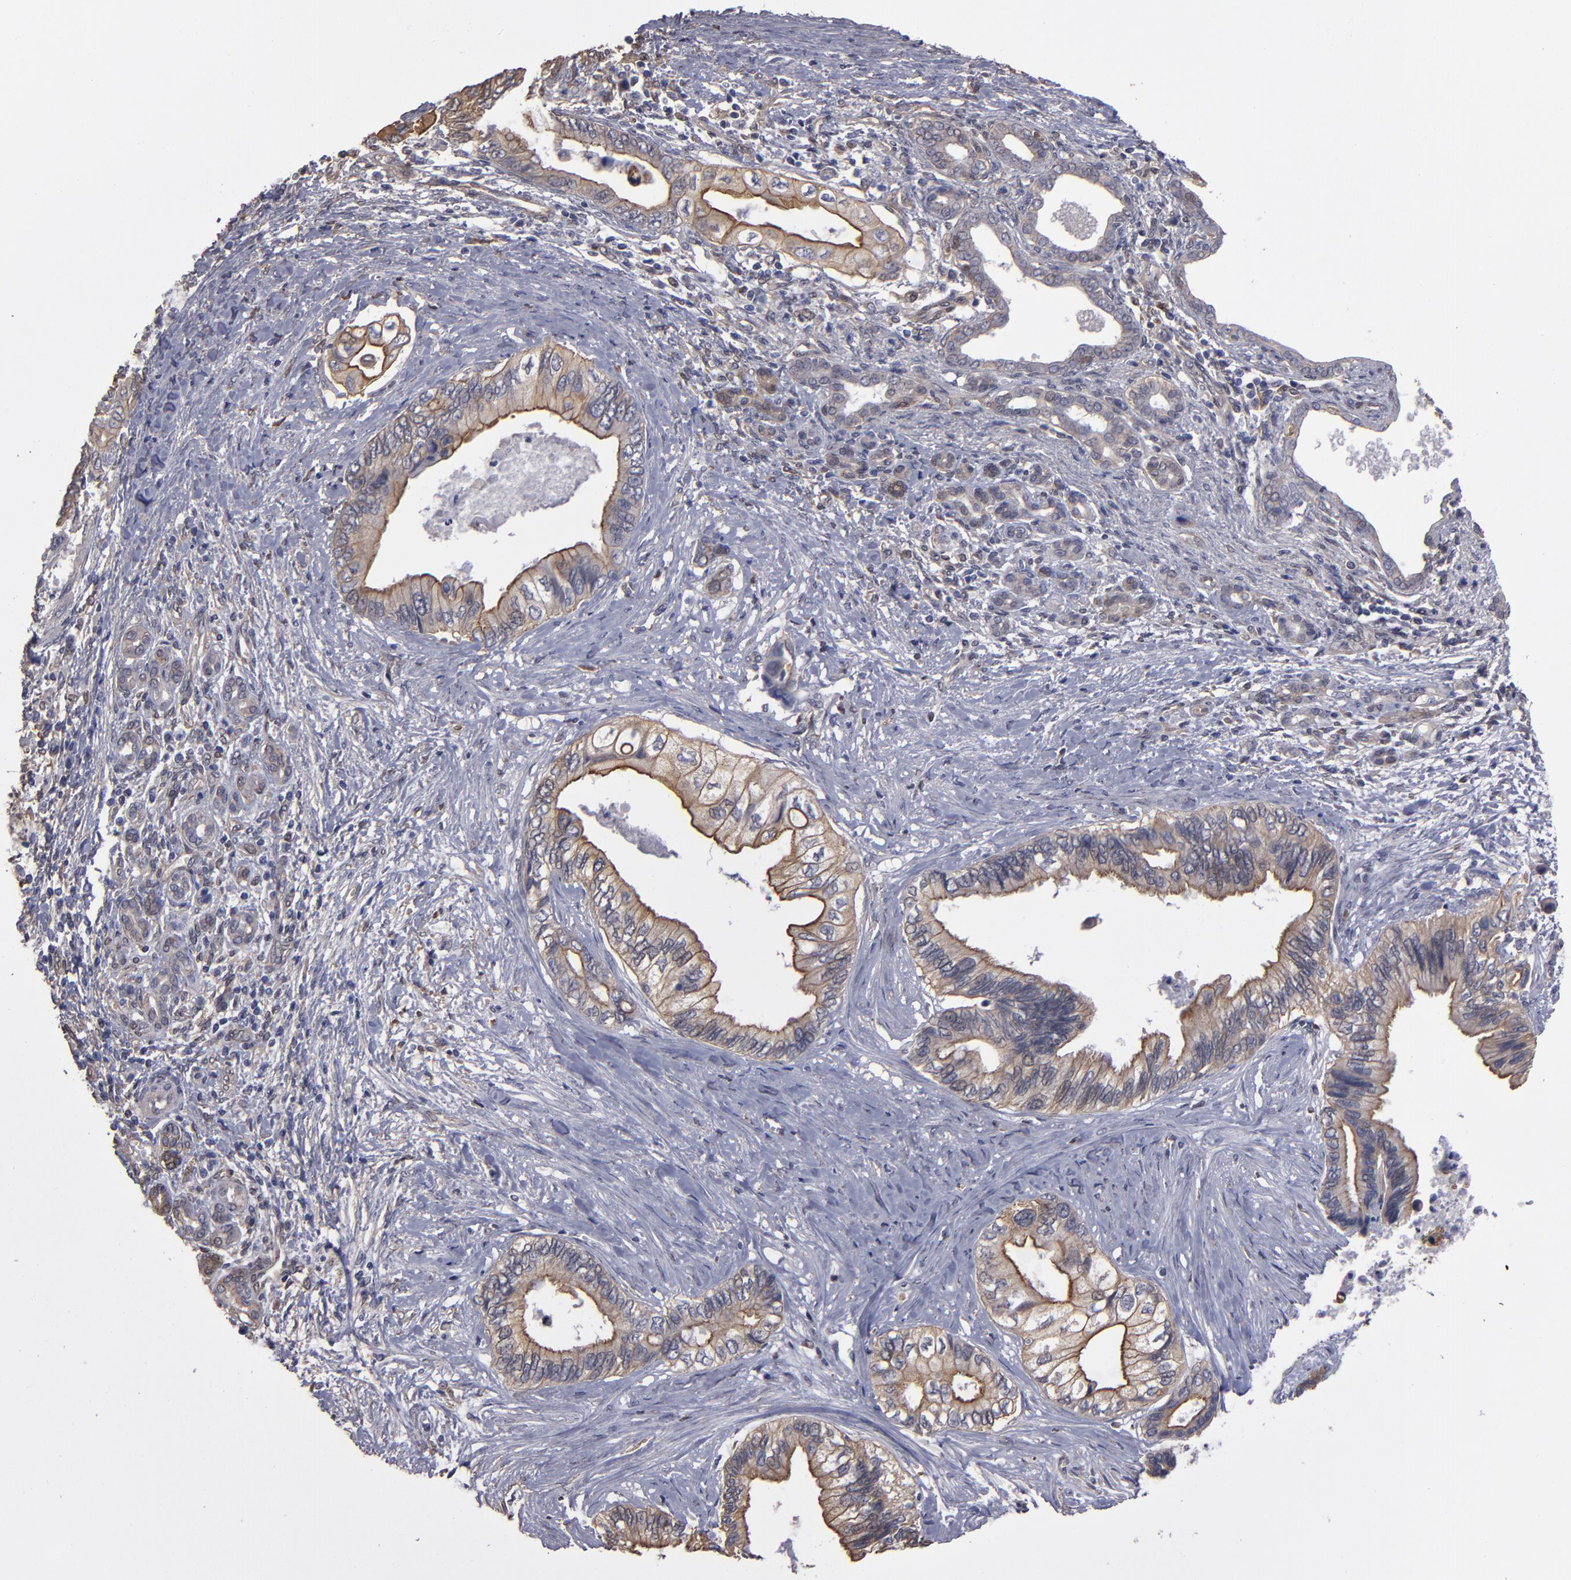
{"staining": {"intensity": "weak", "quantity": ">75%", "location": "cytoplasmic/membranous"}, "tissue": "pancreatic cancer", "cell_type": "Tumor cells", "image_type": "cancer", "snomed": [{"axis": "morphology", "description": "Adenocarcinoma, NOS"}, {"axis": "topography", "description": "Pancreas"}], "caption": "Brown immunohistochemical staining in human pancreatic cancer (adenocarcinoma) exhibits weak cytoplasmic/membranous positivity in approximately >75% of tumor cells.", "gene": "NDRG2", "patient": {"sex": "female", "age": 66}}